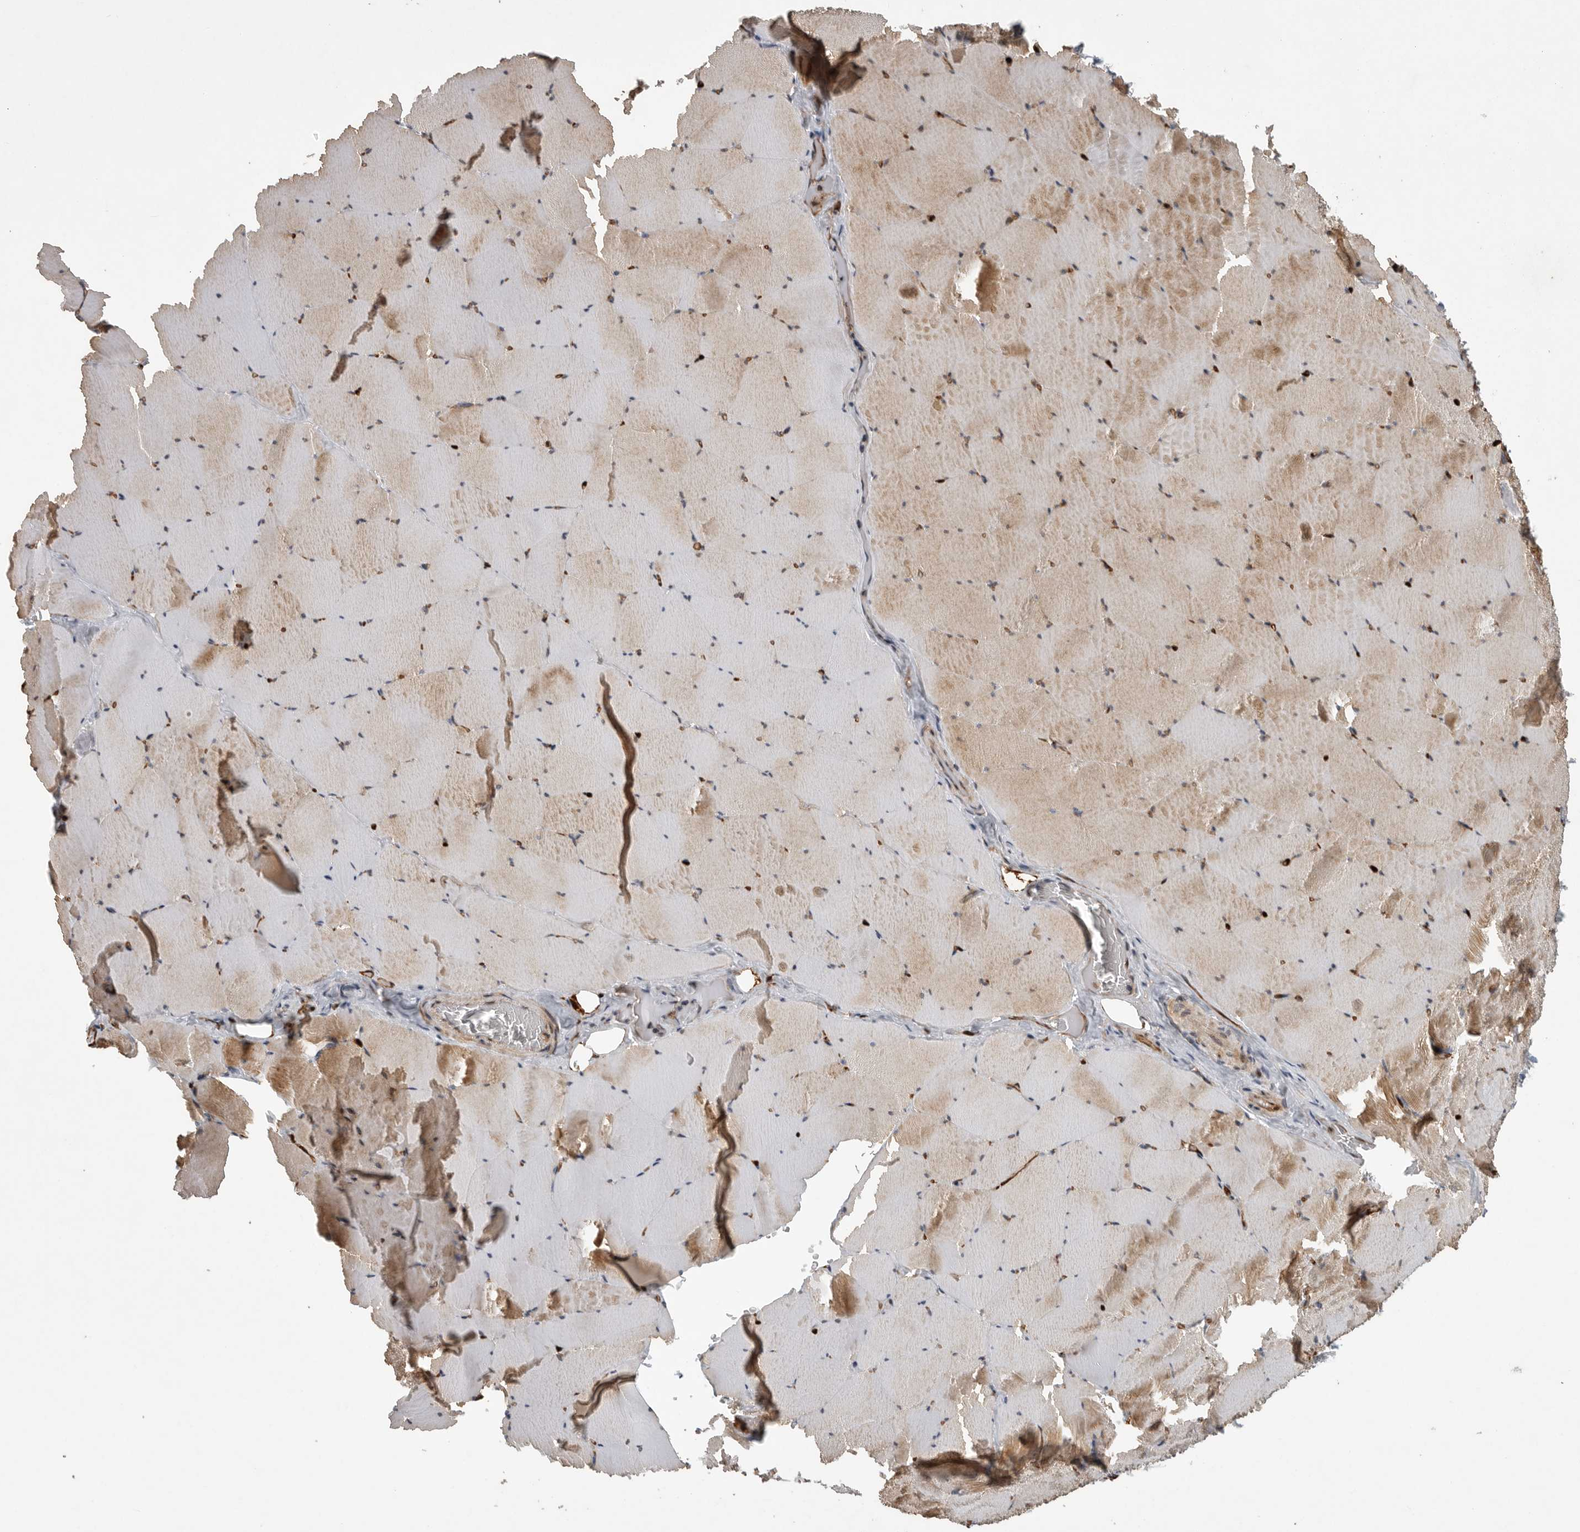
{"staining": {"intensity": "moderate", "quantity": ">75%", "location": "cytoplasmic/membranous"}, "tissue": "skeletal muscle", "cell_type": "Myocytes", "image_type": "normal", "snomed": [{"axis": "morphology", "description": "Normal tissue, NOS"}, {"axis": "topography", "description": "Skeletal muscle"}], "caption": "Myocytes demonstrate moderate cytoplasmic/membranous positivity in approximately >75% of cells in benign skeletal muscle. (DAB (3,3'-diaminobenzidine) IHC, brown staining for protein, blue staining for nuclei).", "gene": "MPDZ", "patient": {"sex": "male", "age": 62}}